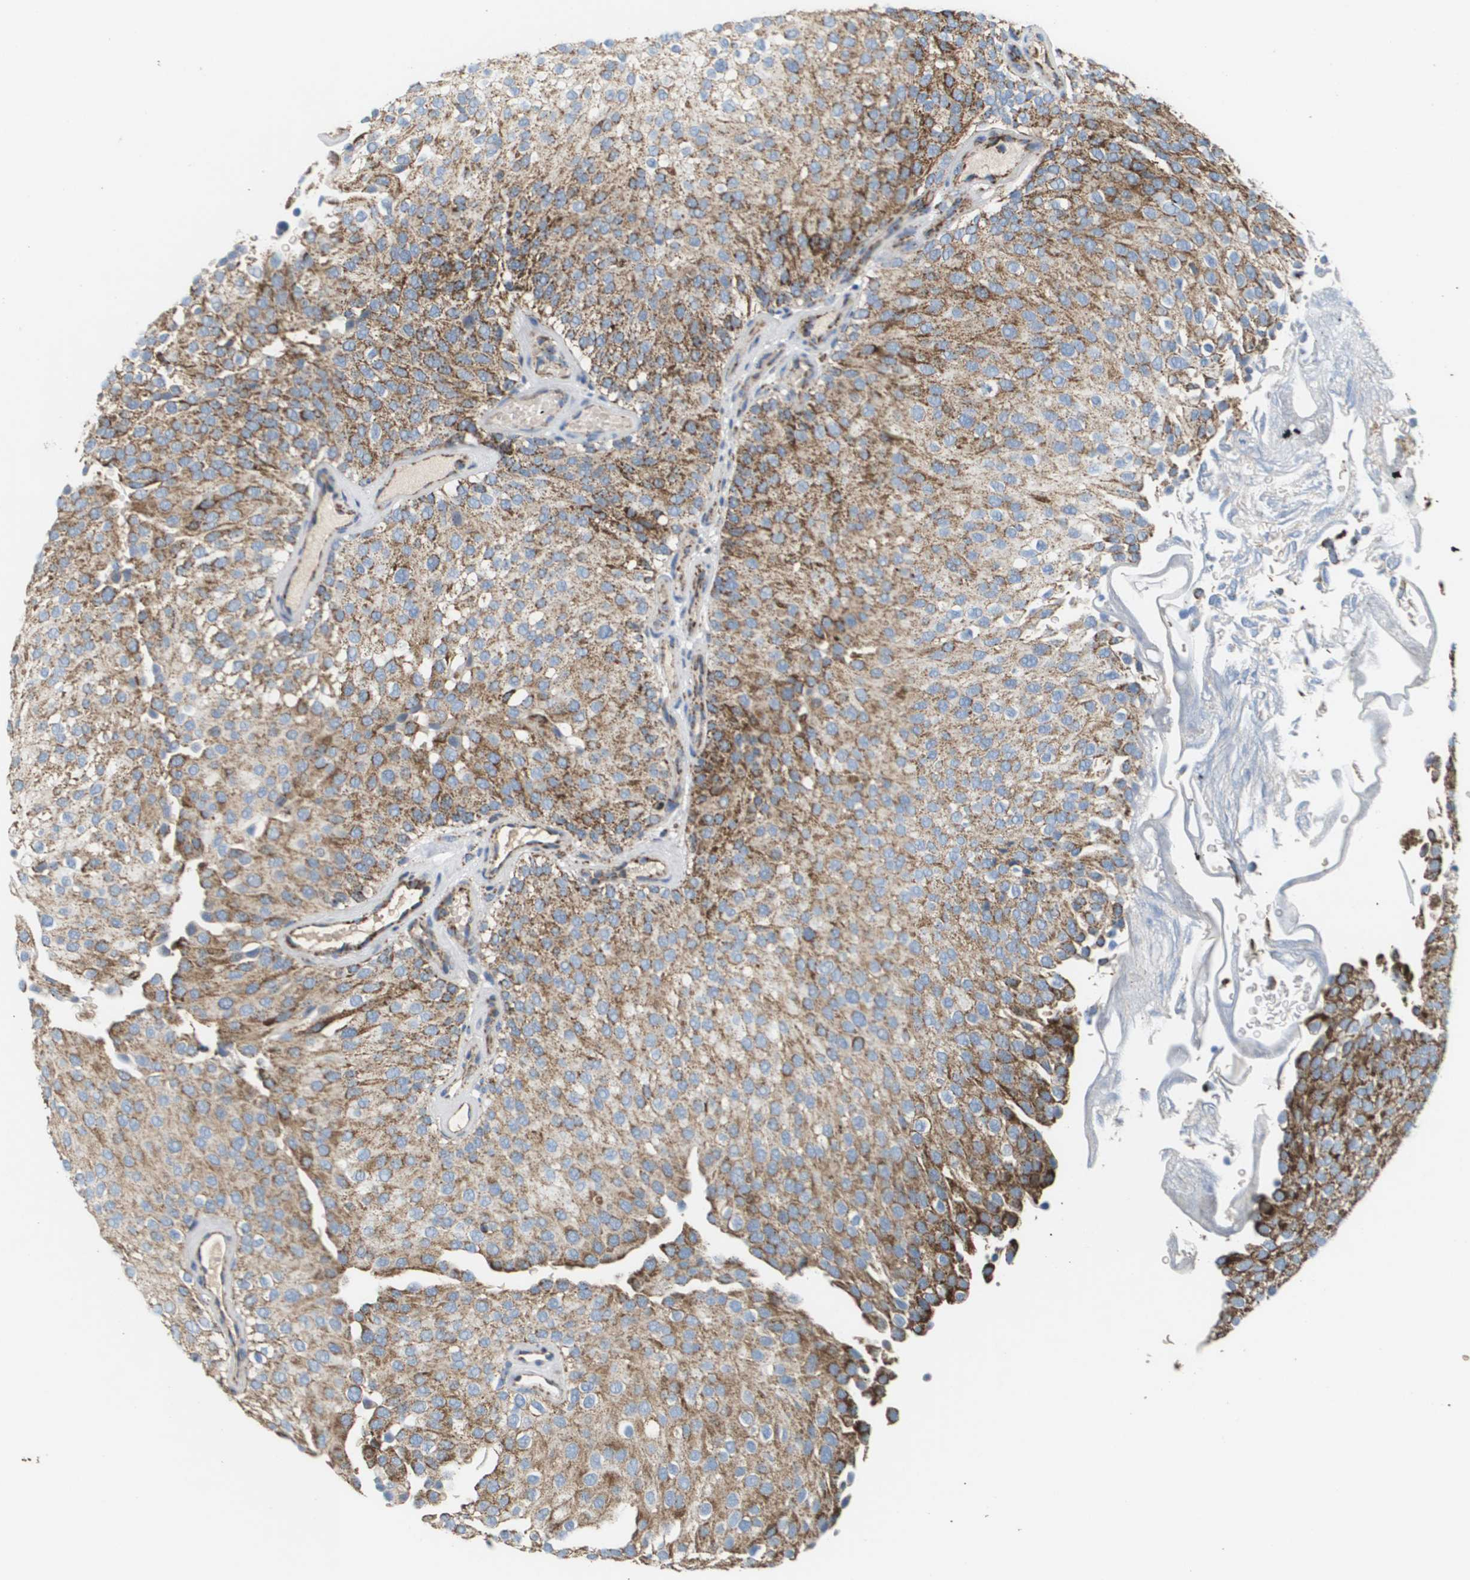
{"staining": {"intensity": "strong", "quantity": ">75%", "location": "cytoplasmic/membranous"}, "tissue": "urothelial cancer", "cell_type": "Tumor cells", "image_type": "cancer", "snomed": [{"axis": "morphology", "description": "Urothelial carcinoma, Low grade"}, {"axis": "topography", "description": "Urinary bladder"}], "caption": "A histopathology image of urothelial carcinoma (low-grade) stained for a protein exhibits strong cytoplasmic/membranous brown staining in tumor cells.", "gene": "ATP5F1B", "patient": {"sex": "male", "age": 78}}